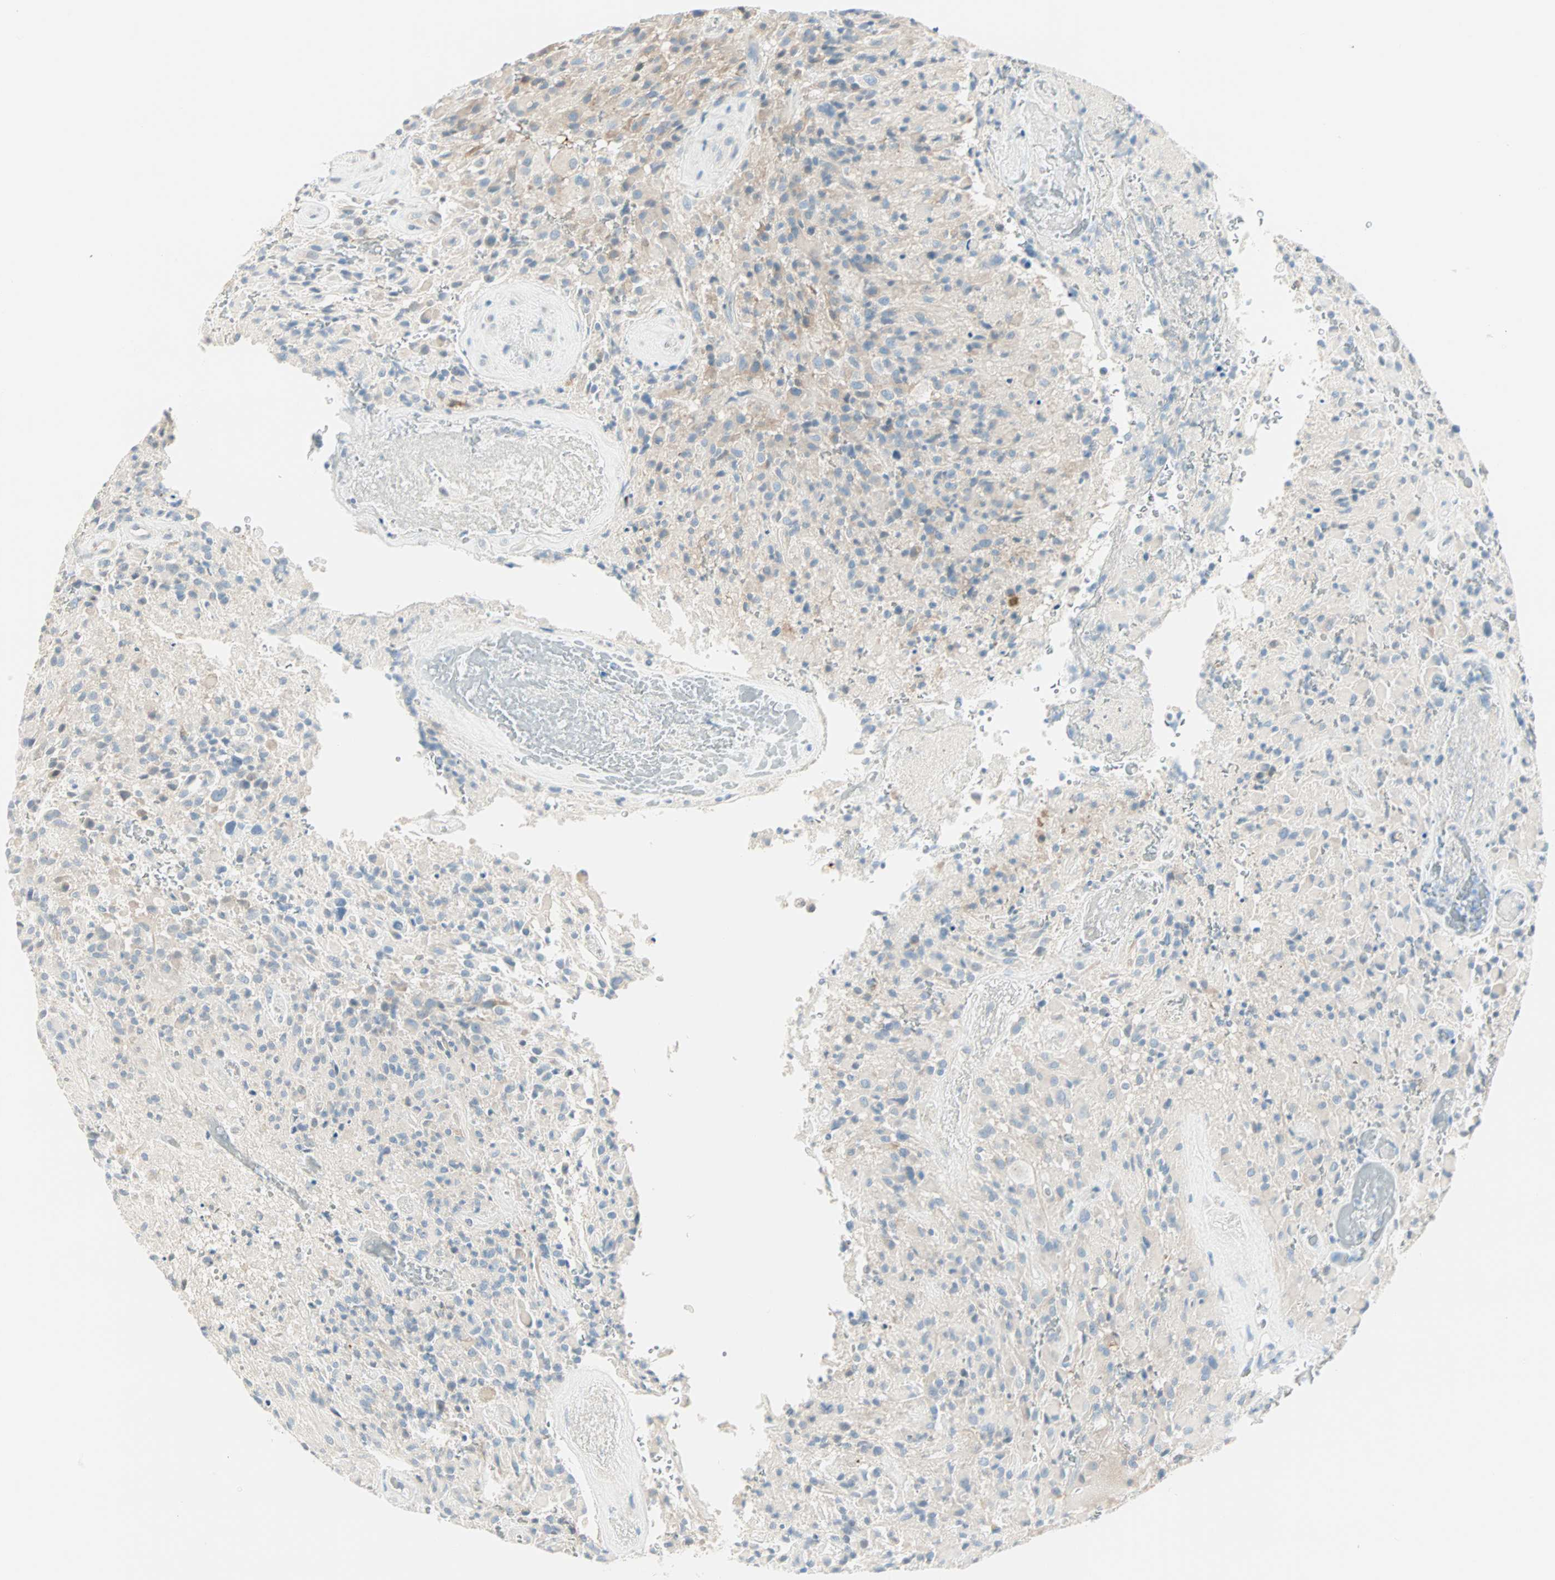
{"staining": {"intensity": "negative", "quantity": "none", "location": "none"}, "tissue": "glioma", "cell_type": "Tumor cells", "image_type": "cancer", "snomed": [{"axis": "morphology", "description": "Glioma, malignant, High grade"}, {"axis": "topography", "description": "Brain"}], "caption": "The image demonstrates no staining of tumor cells in malignant high-grade glioma.", "gene": "SULT1C2", "patient": {"sex": "male", "age": 71}}